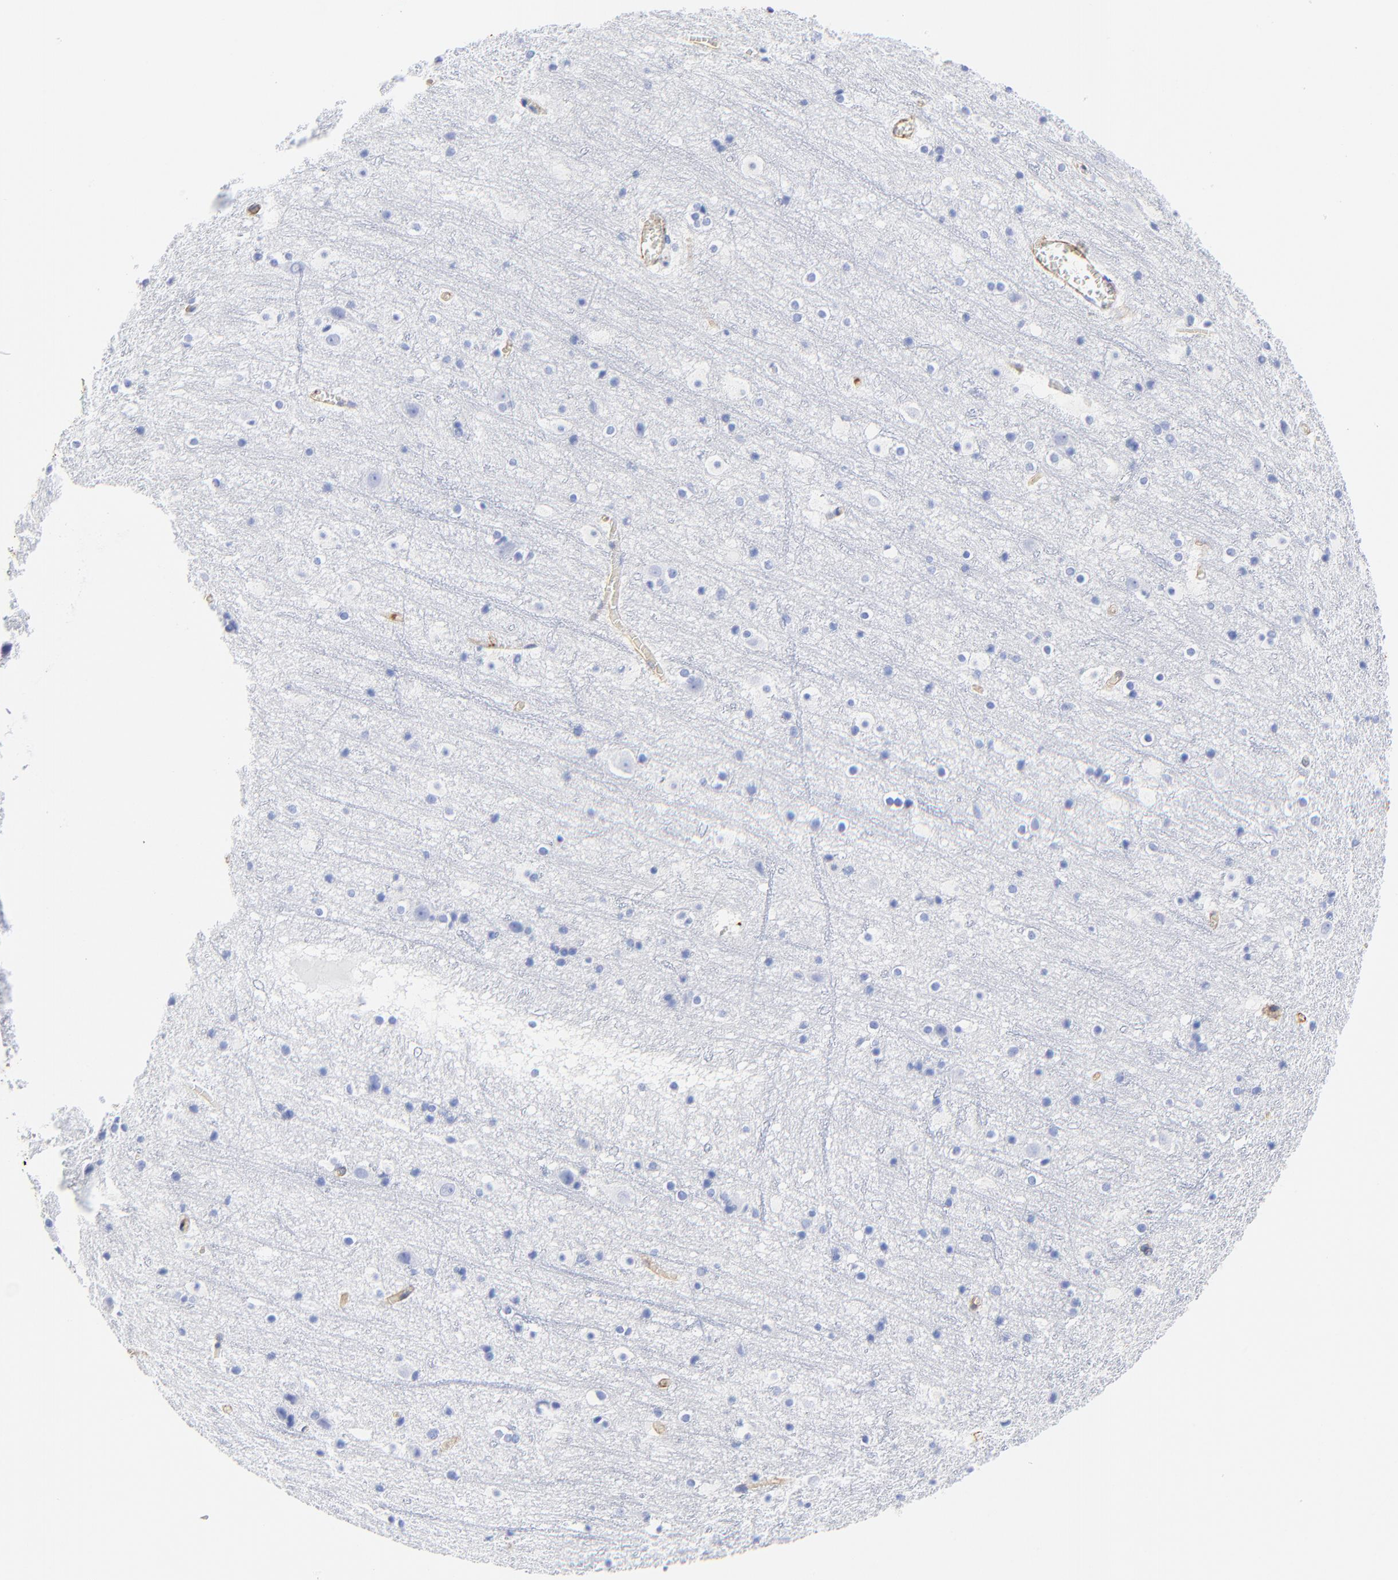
{"staining": {"intensity": "weak", "quantity": ">75%", "location": "cytoplasmic/membranous"}, "tissue": "cerebral cortex", "cell_type": "Endothelial cells", "image_type": "normal", "snomed": [{"axis": "morphology", "description": "Normal tissue, NOS"}, {"axis": "topography", "description": "Cerebral cortex"}], "caption": "A high-resolution histopathology image shows immunohistochemistry staining of unremarkable cerebral cortex, which displays weak cytoplasmic/membranous positivity in about >75% of endothelial cells. The staining was performed using DAB, with brown indicating positive protein expression. Nuclei are stained blue with hematoxylin.", "gene": "TAGLN2", "patient": {"sex": "male", "age": 45}}